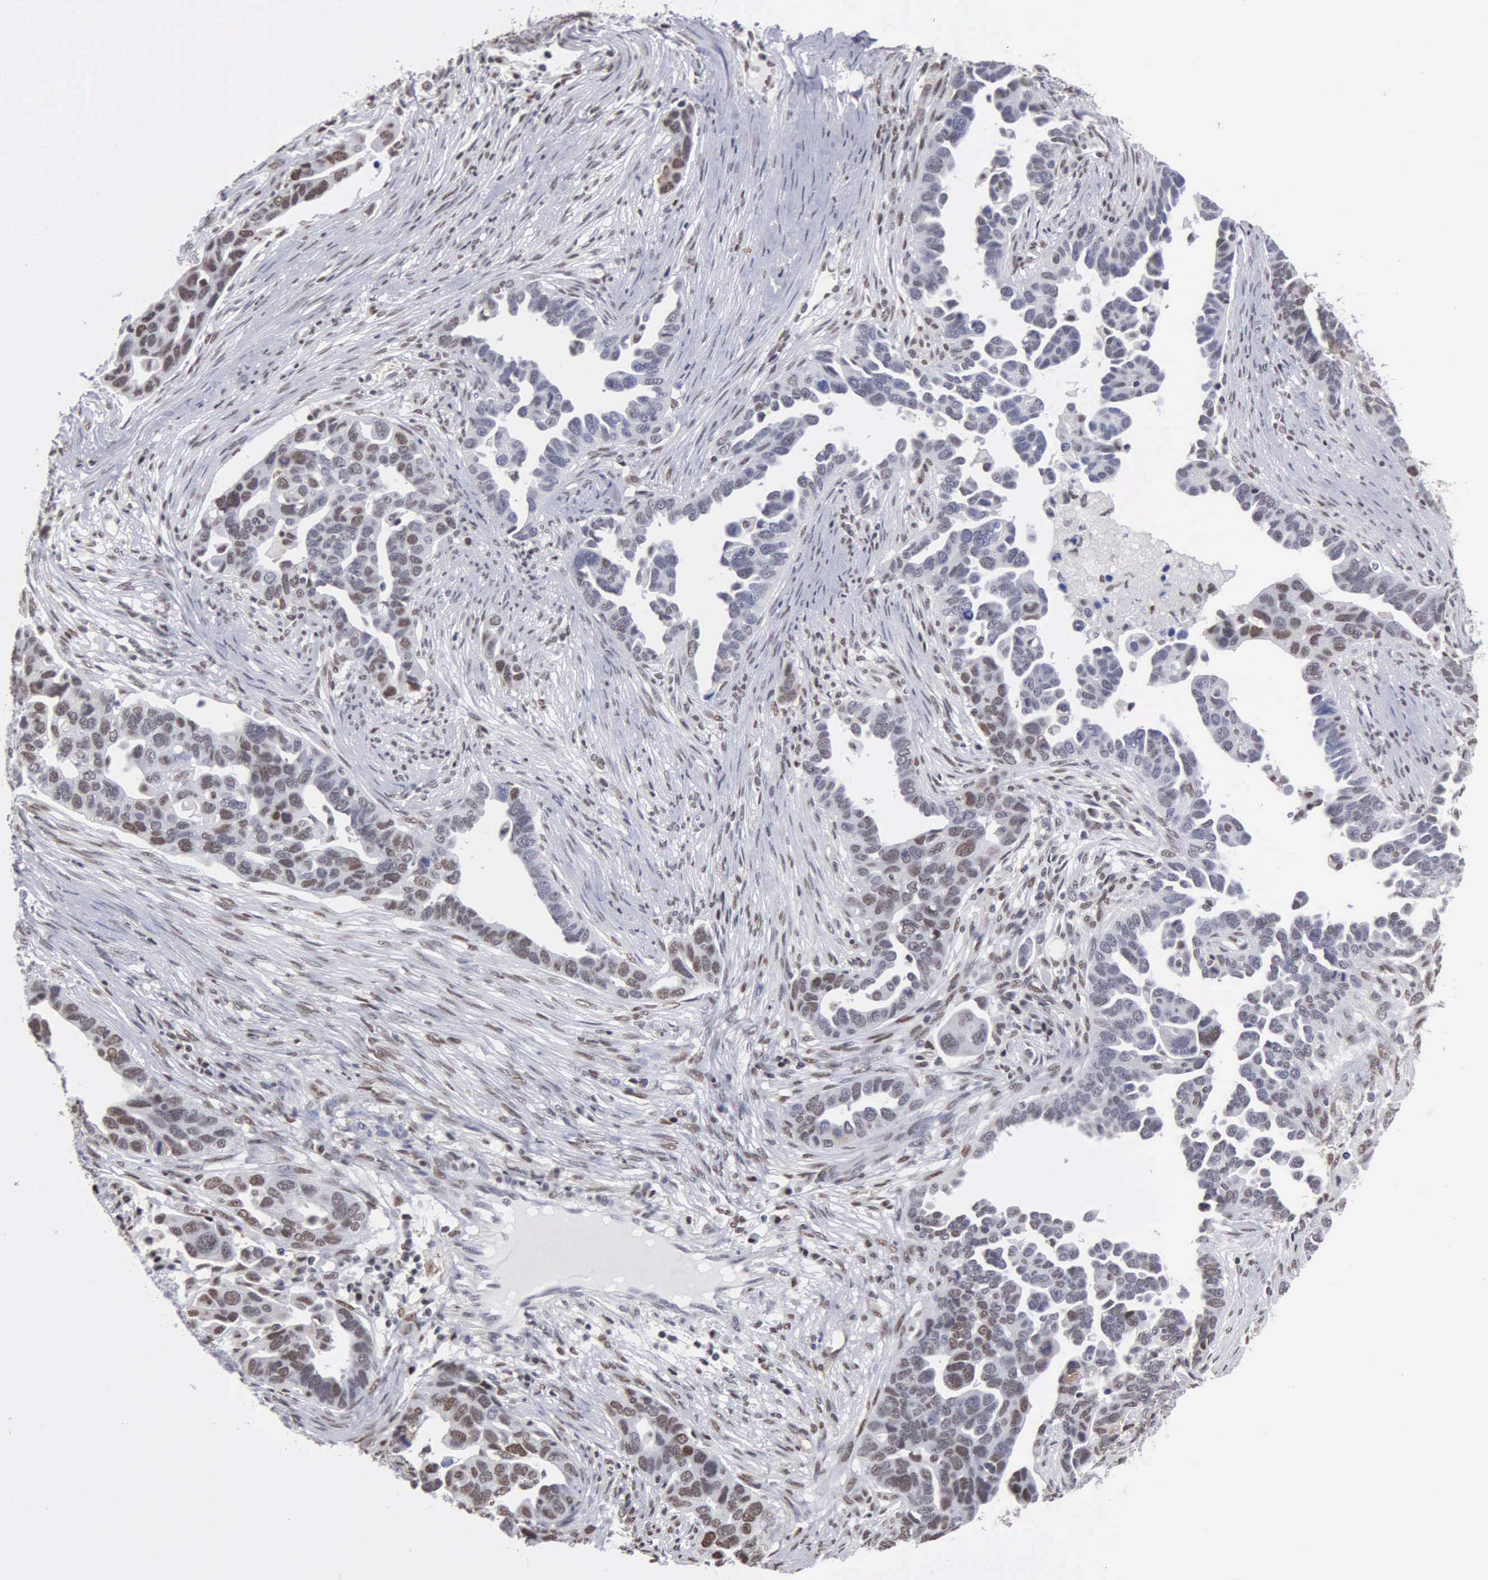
{"staining": {"intensity": "weak", "quantity": "25%-75%", "location": "nuclear"}, "tissue": "ovarian cancer", "cell_type": "Tumor cells", "image_type": "cancer", "snomed": [{"axis": "morphology", "description": "Cystadenocarcinoma, serous, NOS"}, {"axis": "topography", "description": "Ovary"}], "caption": "A micrograph of human ovarian cancer (serous cystadenocarcinoma) stained for a protein shows weak nuclear brown staining in tumor cells.", "gene": "CCNG1", "patient": {"sex": "female", "age": 54}}